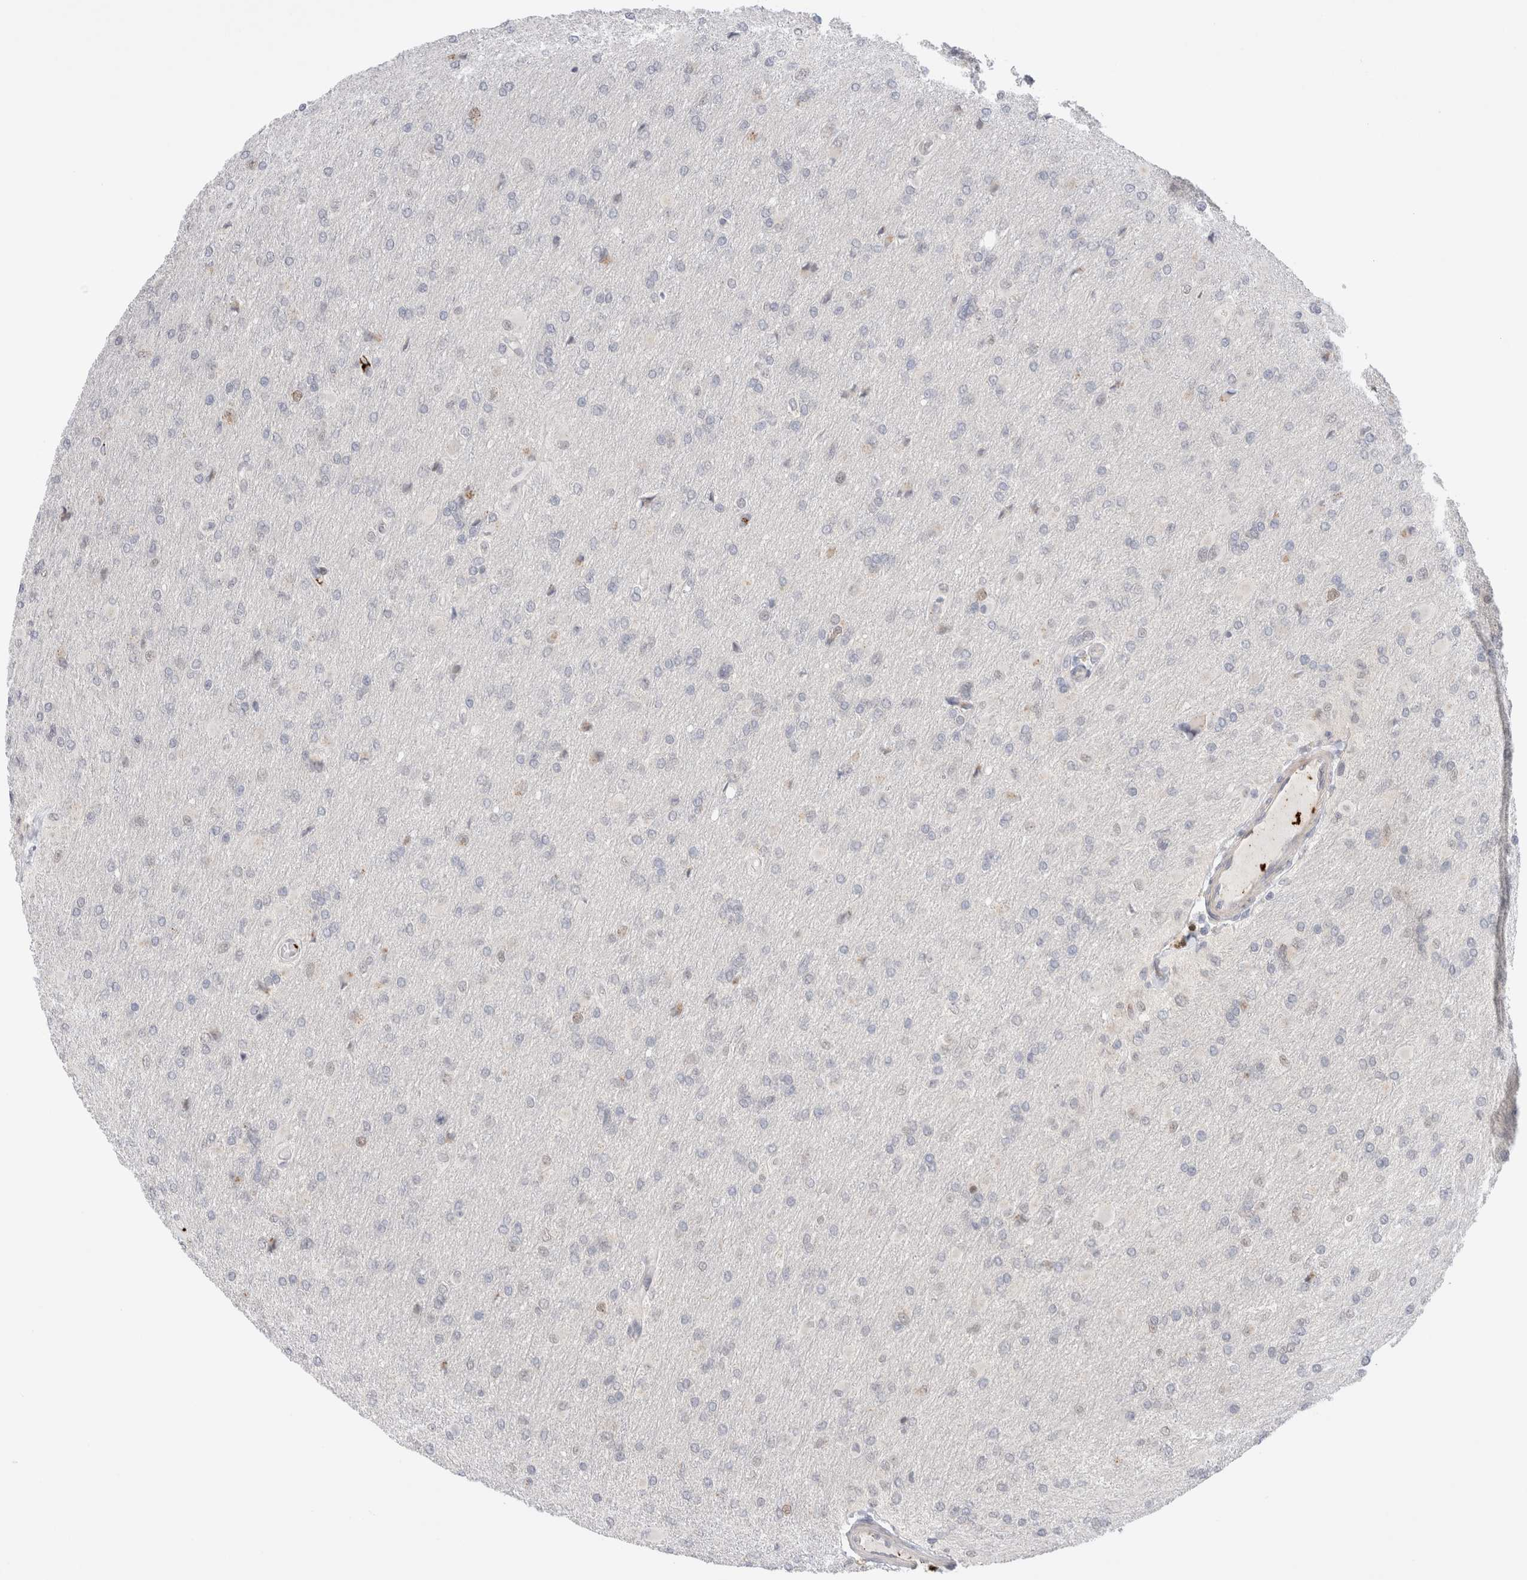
{"staining": {"intensity": "negative", "quantity": "none", "location": "none"}, "tissue": "glioma", "cell_type": "Tumor cells", "image_type": "cancer", "snomed": [{"axis": "morphology", "description": "Glioma, malignant, High grade"}, {"axis": "topography", "description": "Cerebral cortex"}], "caption": "IHC of human glioma exhibits no expression in tumor cells.", "gene": "VPS28", "patient": {"sex": "female", "age": 36}}